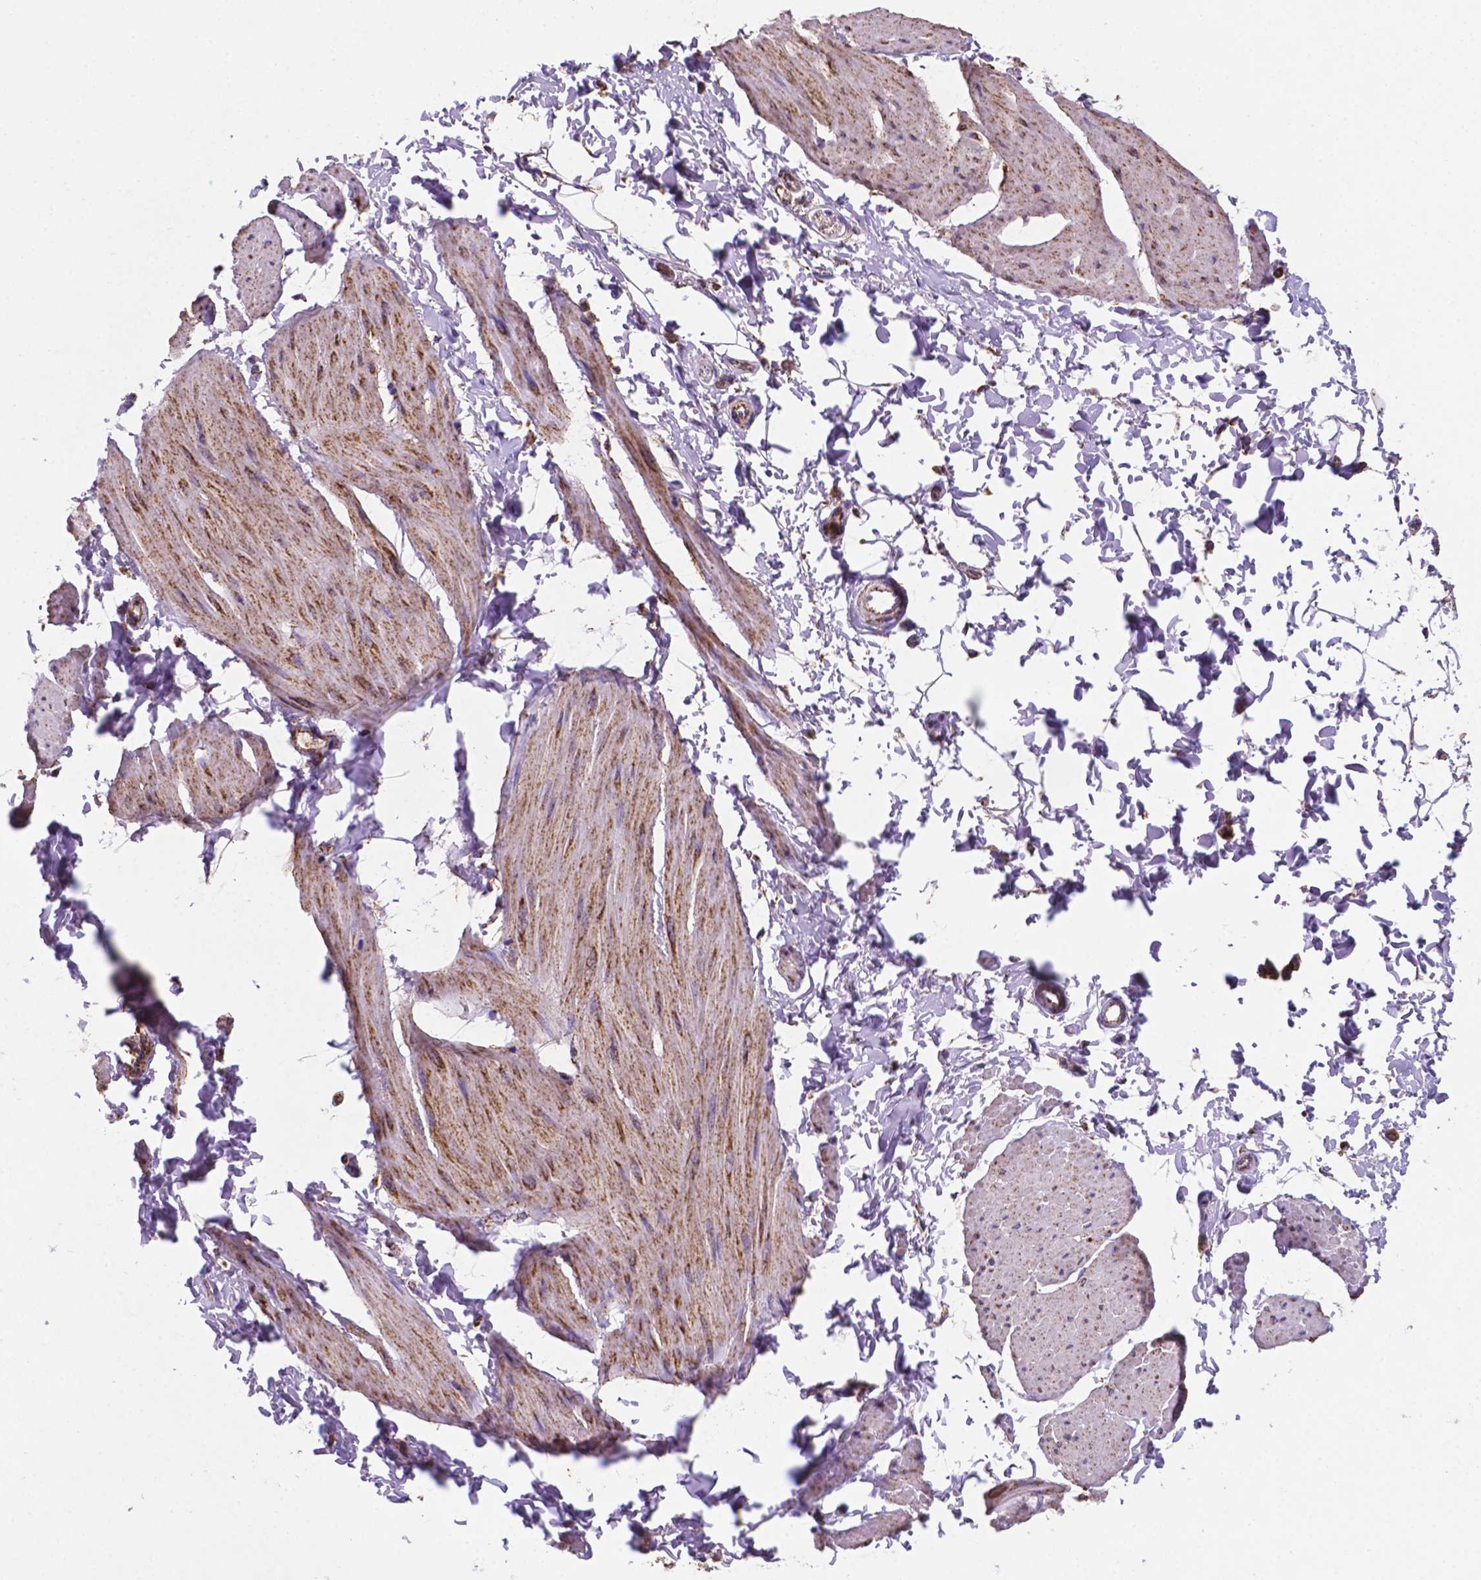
{"staining": {"intensity": "weak", "quantity": "25%-75%", "location": "cytoplasmic/membranous"}, "tissue": "adipose tissue", "cell_type": "Adipocytes", "image_type": "normal", "snomed": [{"axis": "morphology", "description": "Normal tissue, NOS"}, {"axis": "topography", "description": "Smooth muscle"}, {"axis": "topography", "description": "Peripheral nerve tissue"}], "caption": "Adipocytes exhibit low levels of weak cytoplasmic/membranous positivity in about 25%-75% of cells in normal adipose tissue.", "gene": "HSPD1", "patient": {"sex": "male", "age": 58}}